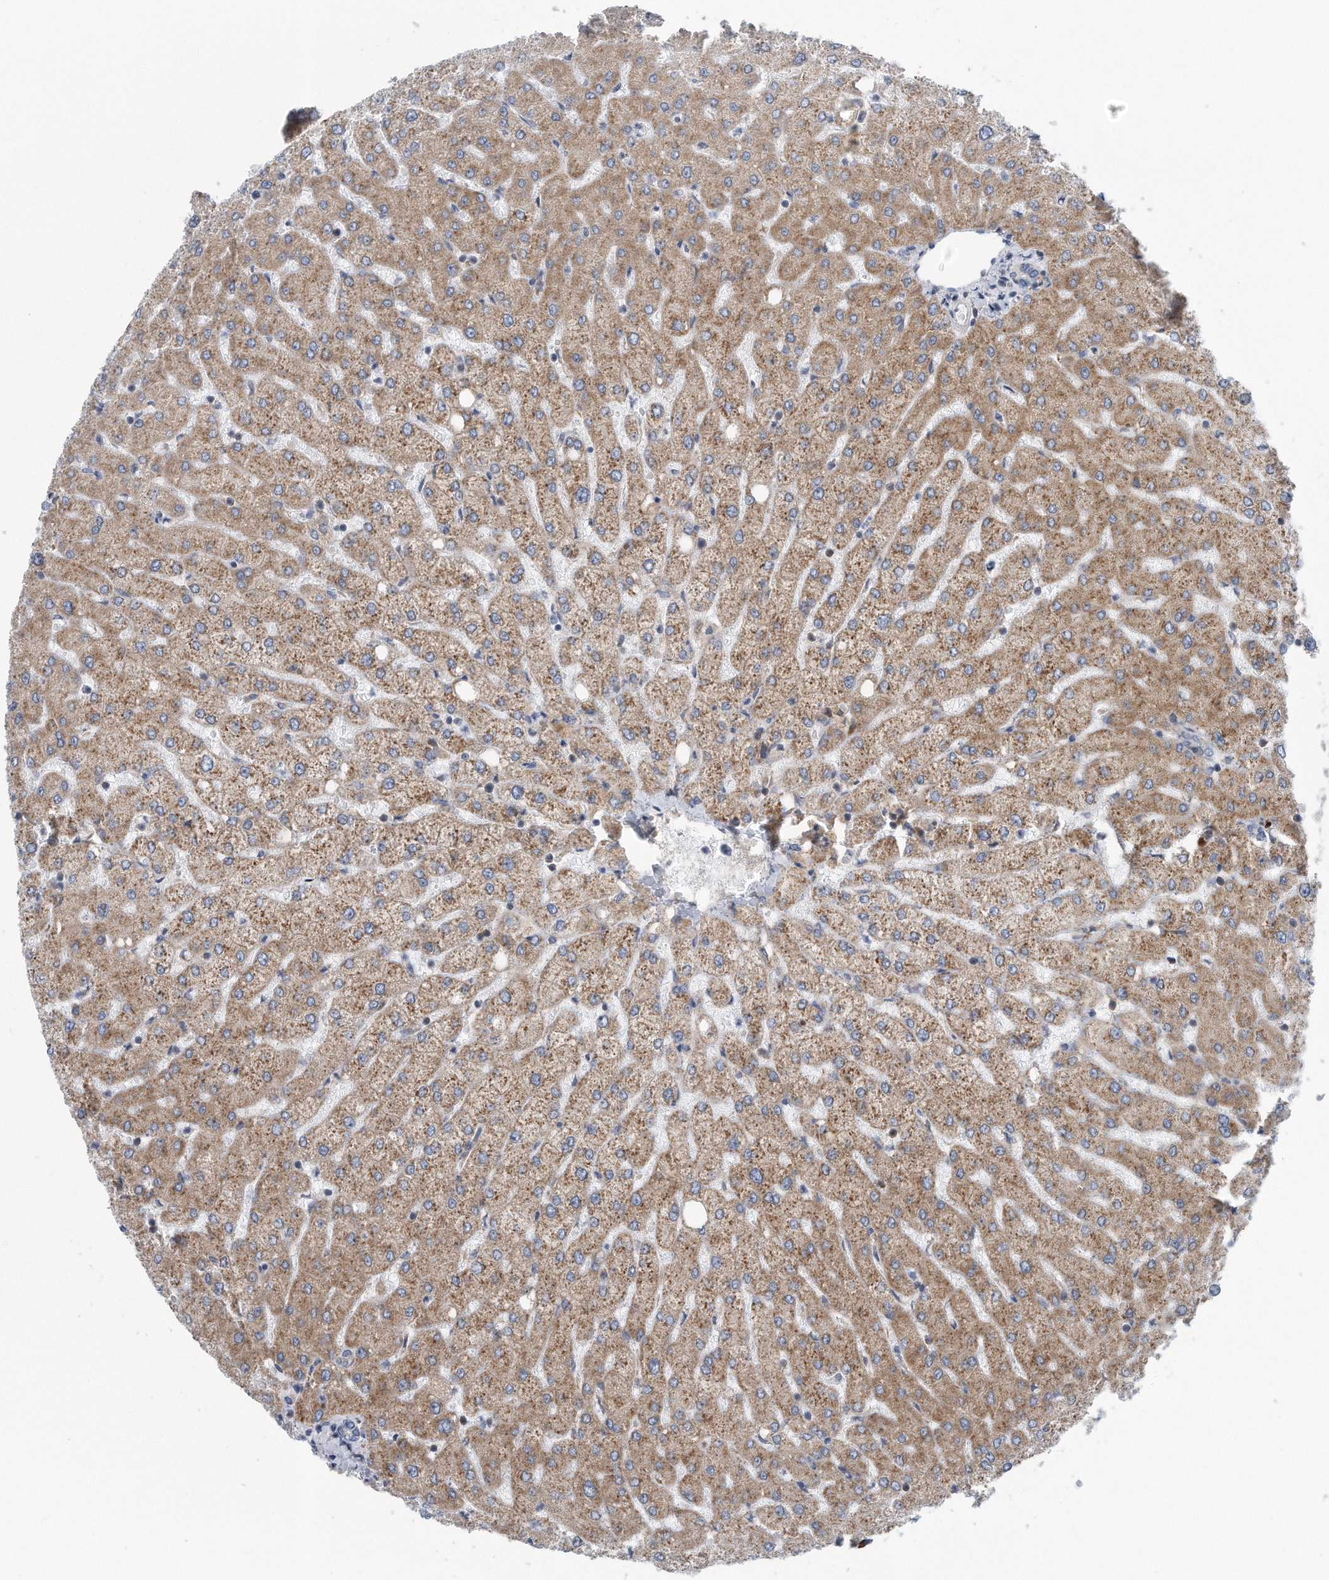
{"staining": {"intensity": "negative", "quantity": "none", "location": "none"}, "tissue": "liver", "cell_type": "Cholangiocytes", "image_type": "normal", "snomed": [{"axis": "morphology", "description": "Normal tissue, NOS"}, {"axis": "topography", "description": "Liver"}], "caption": "A micrograph of human liver is negative for staining in cholangiocytes.", "gene": "RPL26L1", "patient": {"sex": "female", "age": 54}}